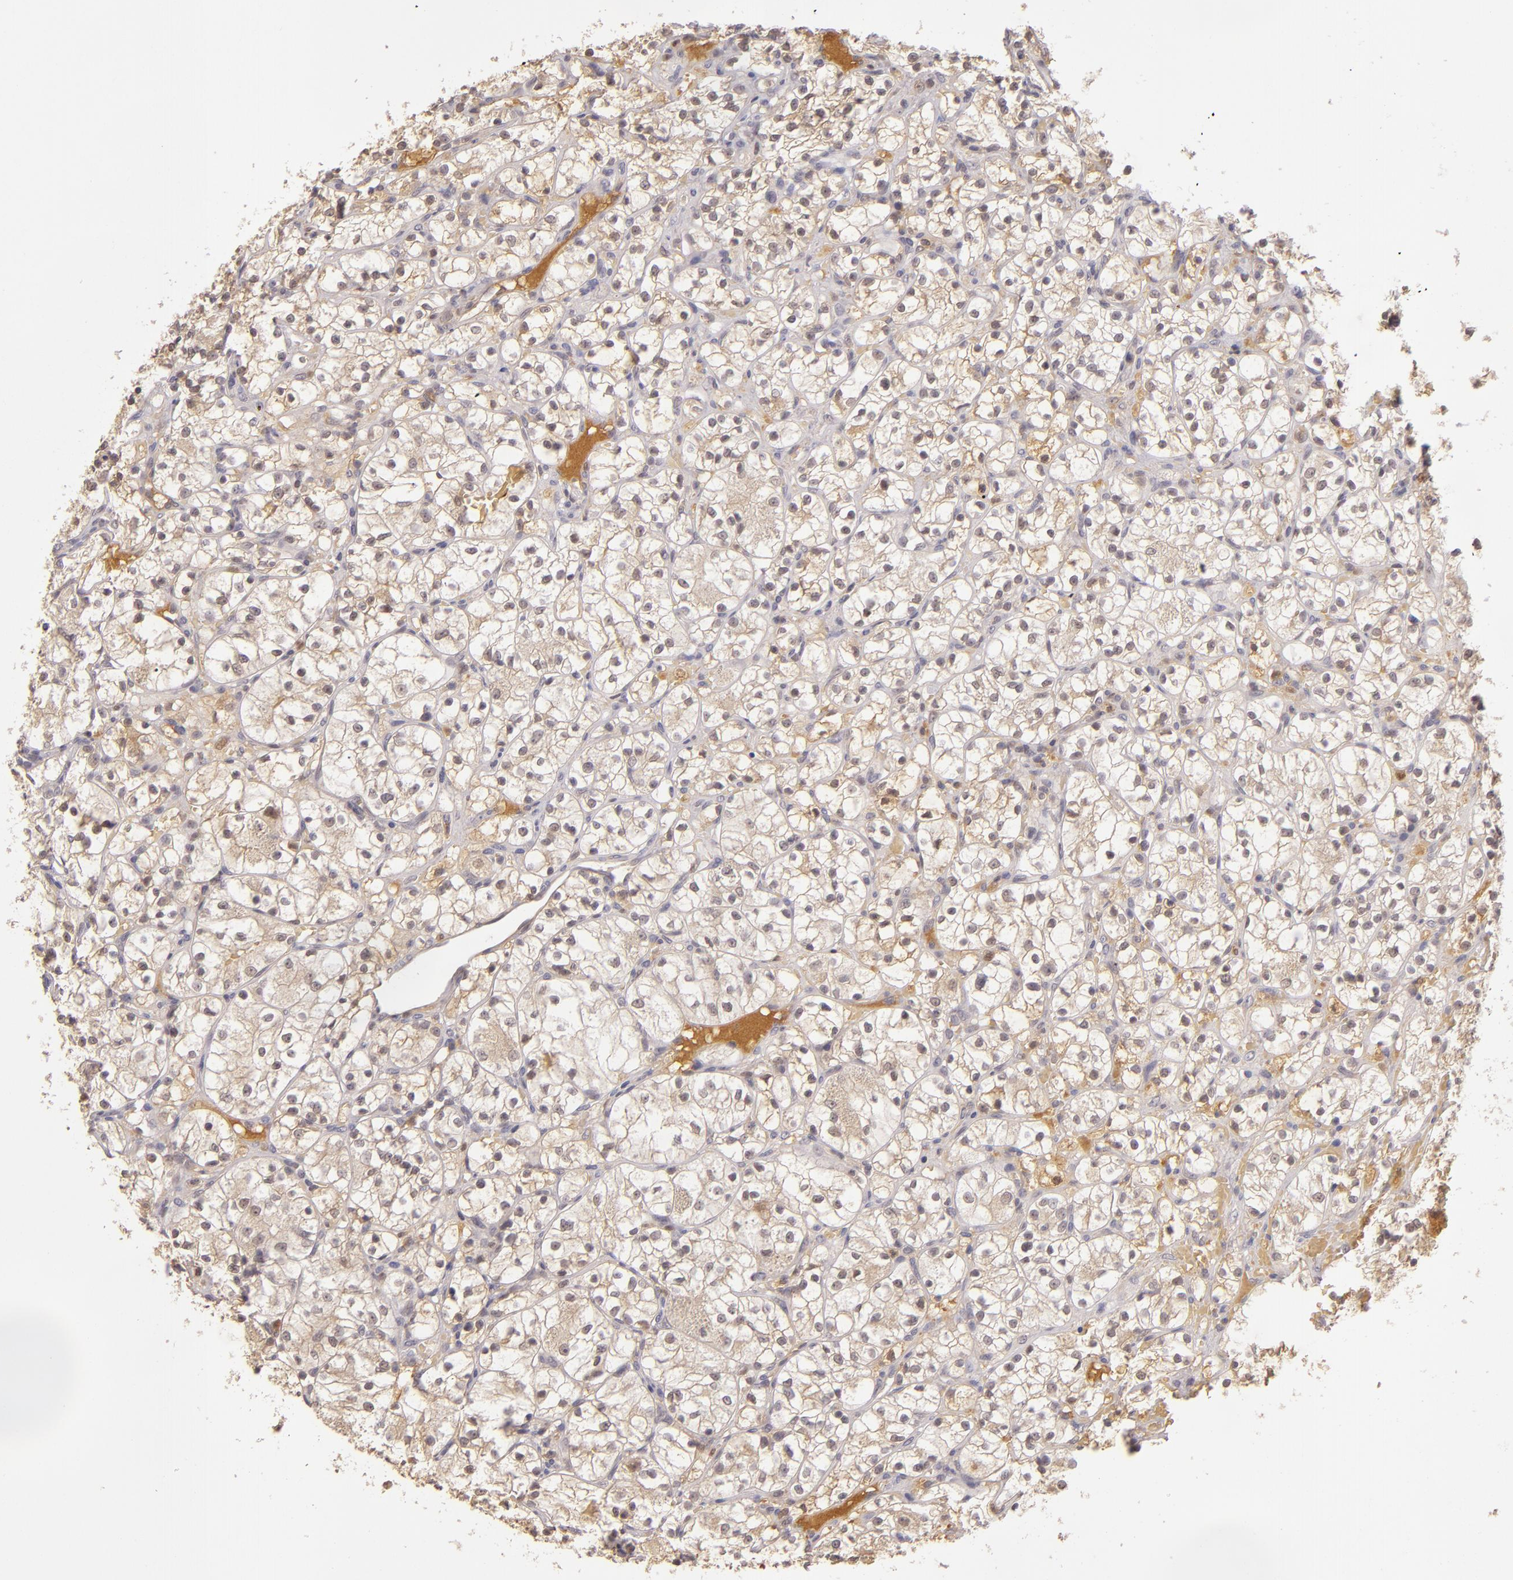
{"staining": {"intensity": "weak", "quantity": "25%-75%", "location": "cytoplasmic/membranous"}, "tissue": "renal cancer", "cell_type": "Tumor cells", "image_type": "cancer", "snomed": [{"axis": "morphology", "description": "Adenocarcinoma, NOS"}, {"axis": "topography", "description": "Kidney"}], "caption": "Immunohistochemistry (IHC) image of neoplastic tissue: human renal adenocarcinoma stained using IHC shows low levels of weak protein expression localized specifically in the cytoplasmic/membranous of tumor cells, appearing as a cytoplasmic/membranous brown color.", "gene": "LRG1", "patient": {"sex": "female", "age": 60}}